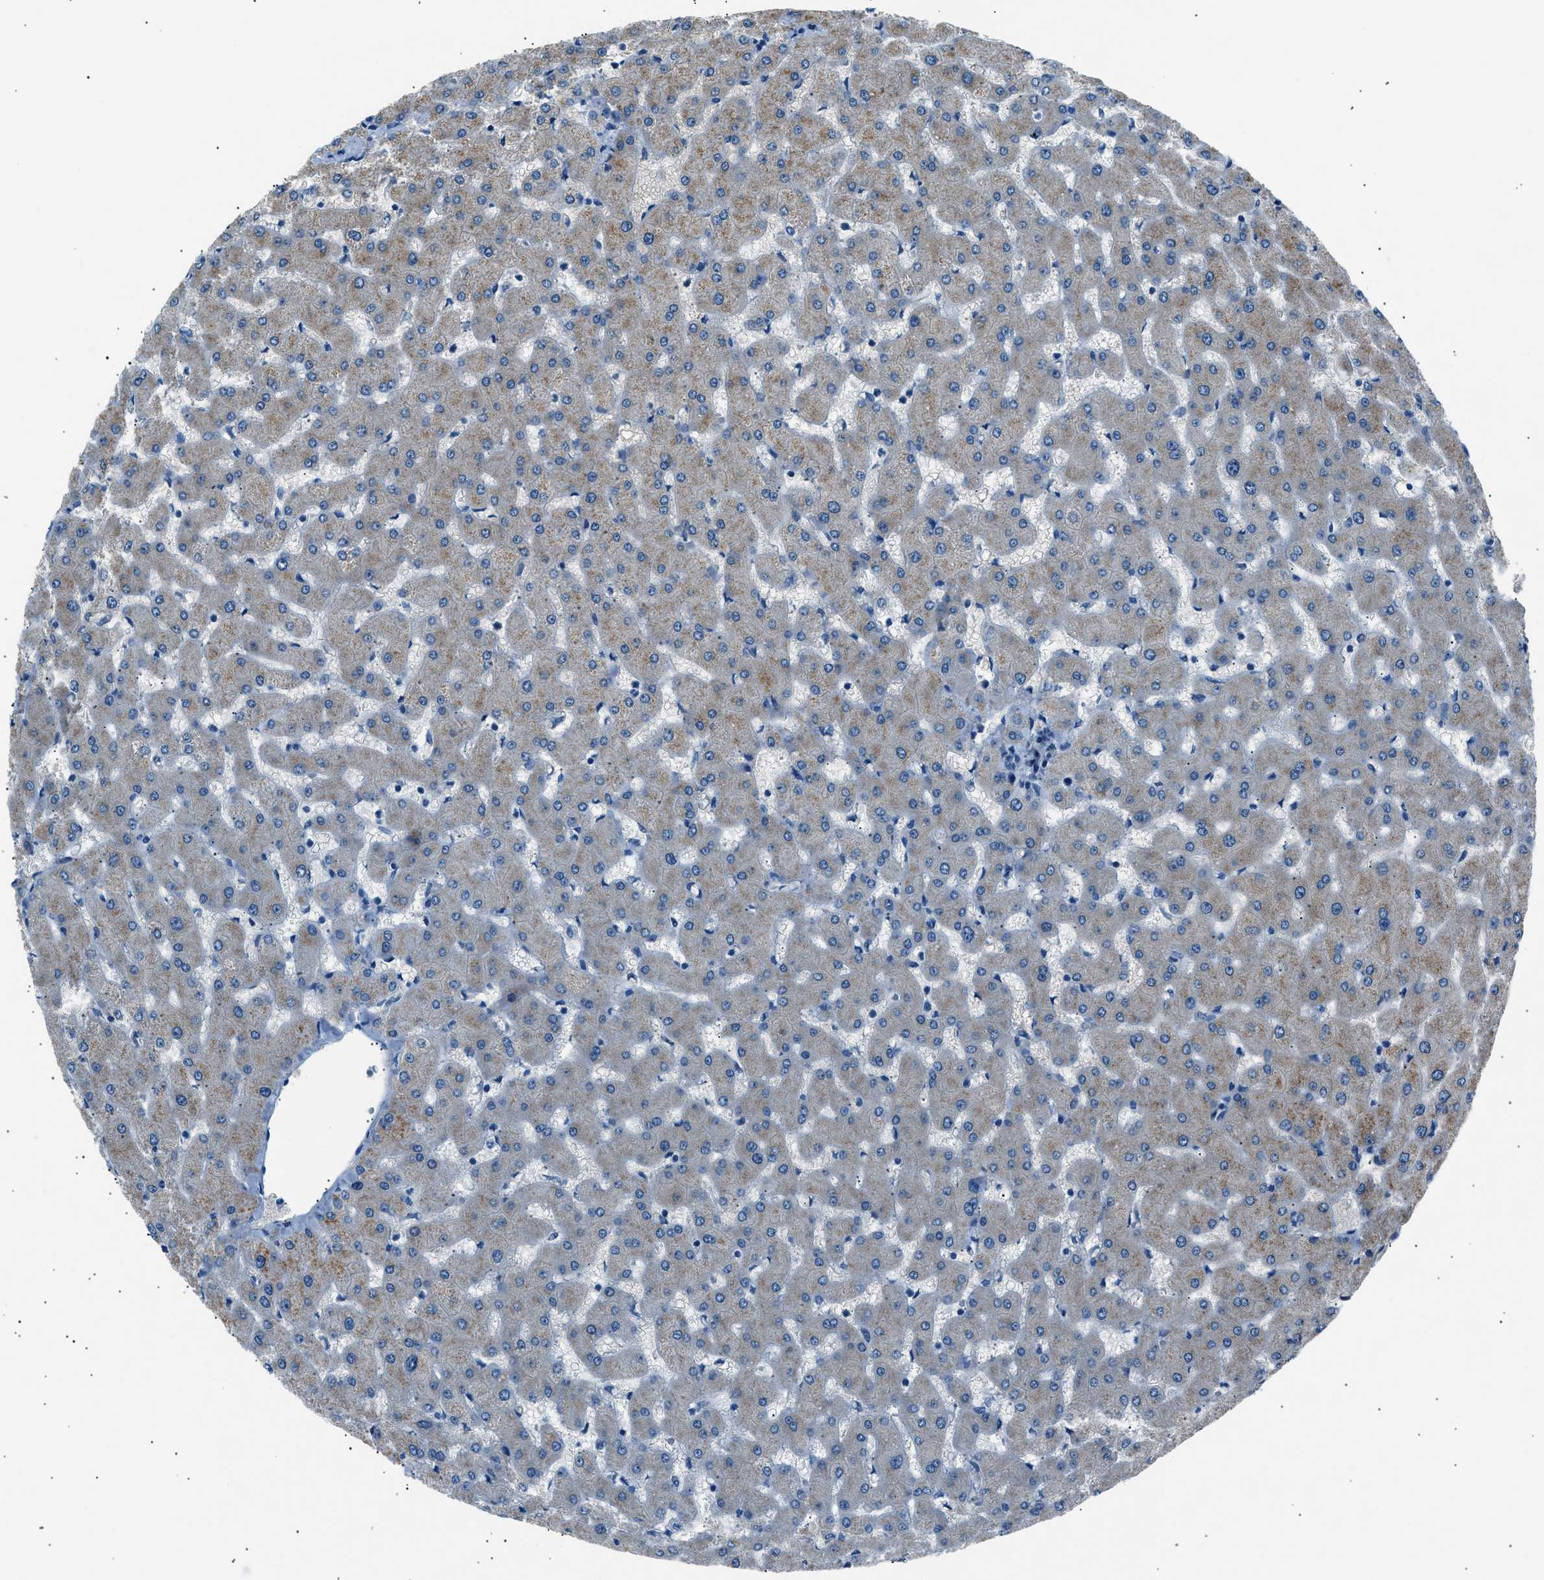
{"staining": {"intensity": "weak", "quantity": "<25%", "location": "cytoplasmic/membranous"}, "tissue": "liver", "cell_type": "Cholangiocytes", "image_type": "normal", "snomed": [{"axis": "morphology", "description": "Normal tissue, NOS"}, {"axis": "topography", "description": "Liver"}], "caption": "Immunohistochemistry (IHC) image of normal liver stained for a protein (brown), which reveals no positivity in cholangiocytes.", "gene": "LRRC37B", "patient": {"sex": "female", "age": 63}}